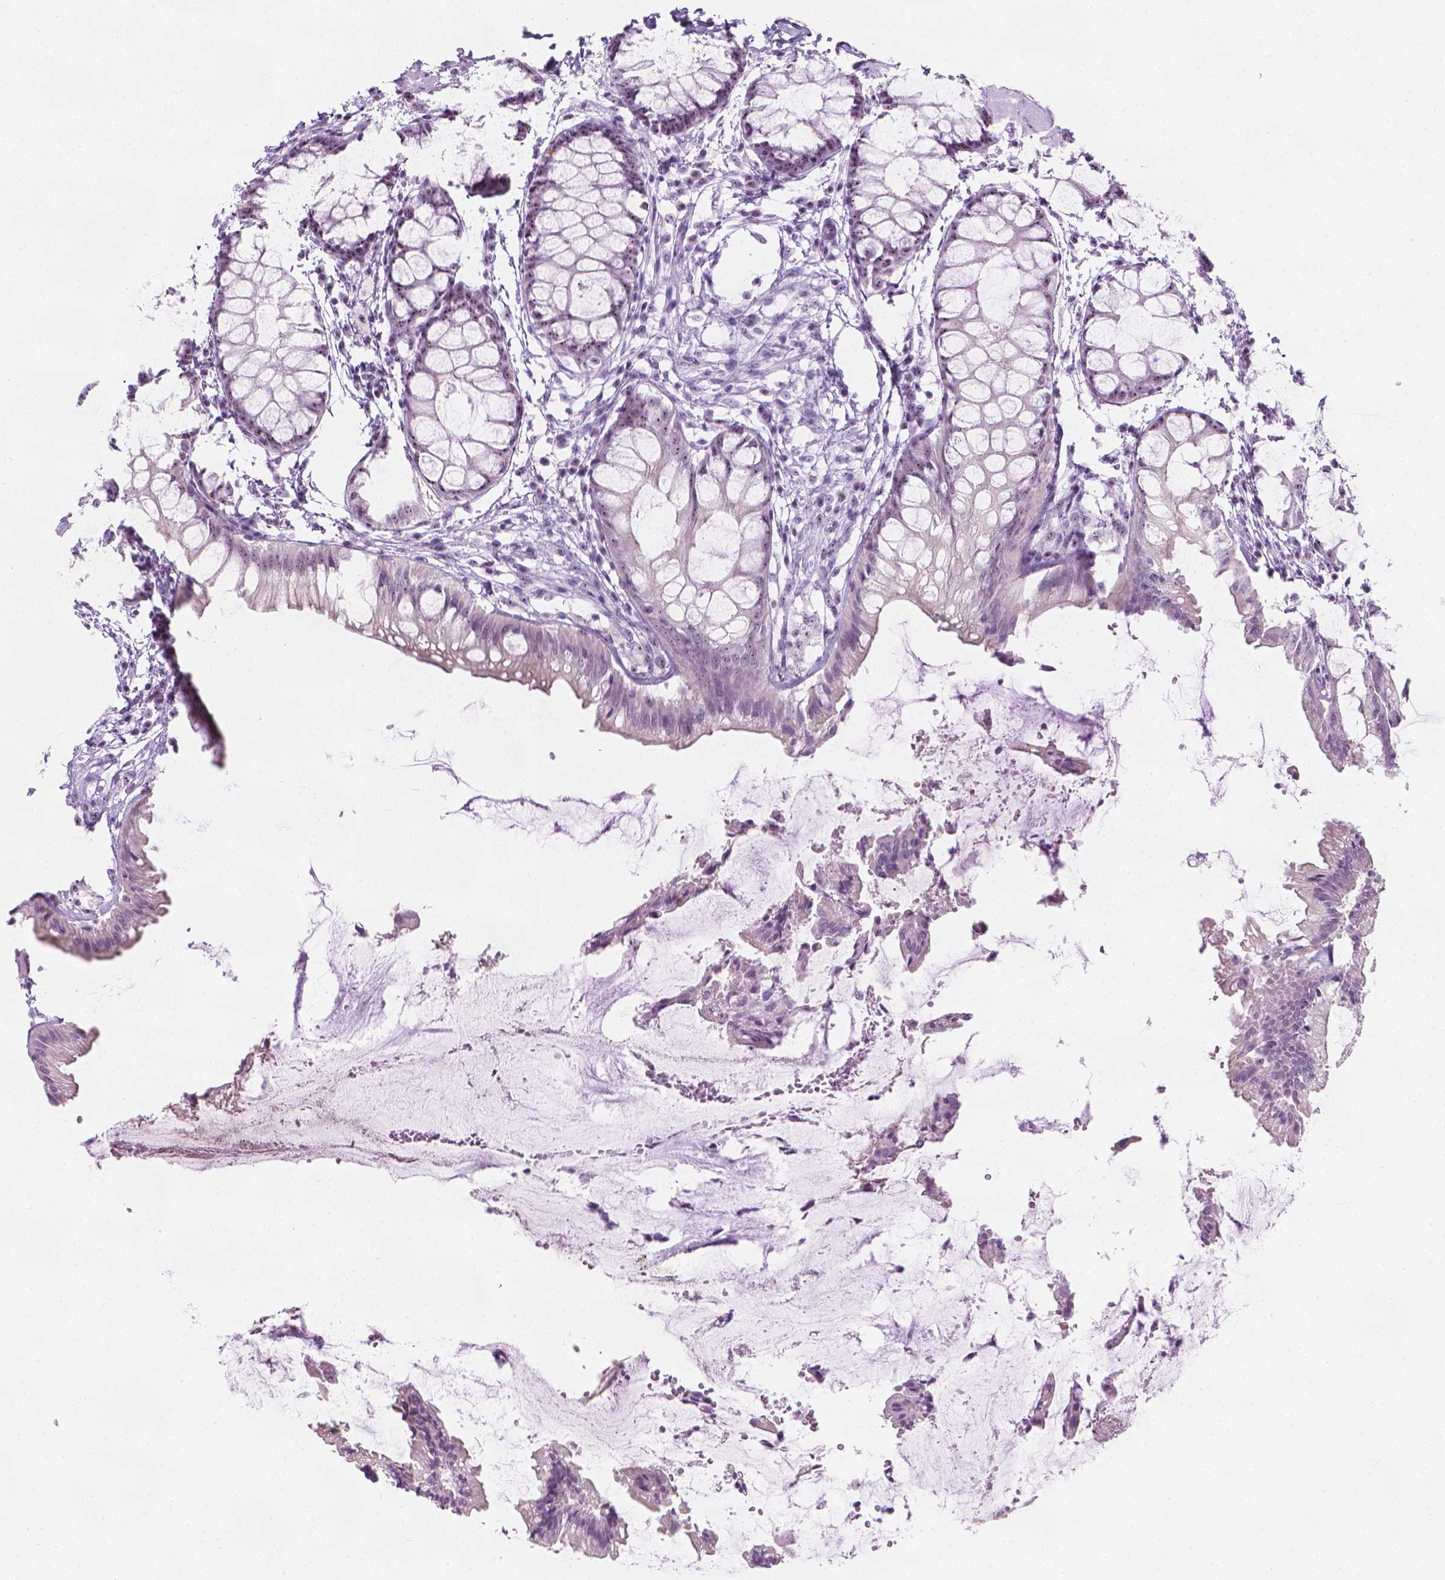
{"staining": {"intensity": "moderate", "quantity": "25%-75%", "location": "nuclear"}, "tissue": "rectum", "cell_type": "Glandular cells", "image_type": "normal", "snomed": [{"axis": "morphology", "description": "Normal tissue, NOS"}, {"axis": "topography", "description": "Rectum"}], "caption": "Immunohistochemistry (IHC) staining of unremarkable rectum, which exhibits medium levels of moderate nuclear staining in about 25%-75% of glandular cells indicating moderate nuclear protein positivity. The staining was performed using DAB (3,3'-diaminobenzidine) (brown) for protein detection and nuclei were counterstained in hematoxylin (blue).", "gene": "NOL7", "patient": {"sex": "female", "age": 62}}